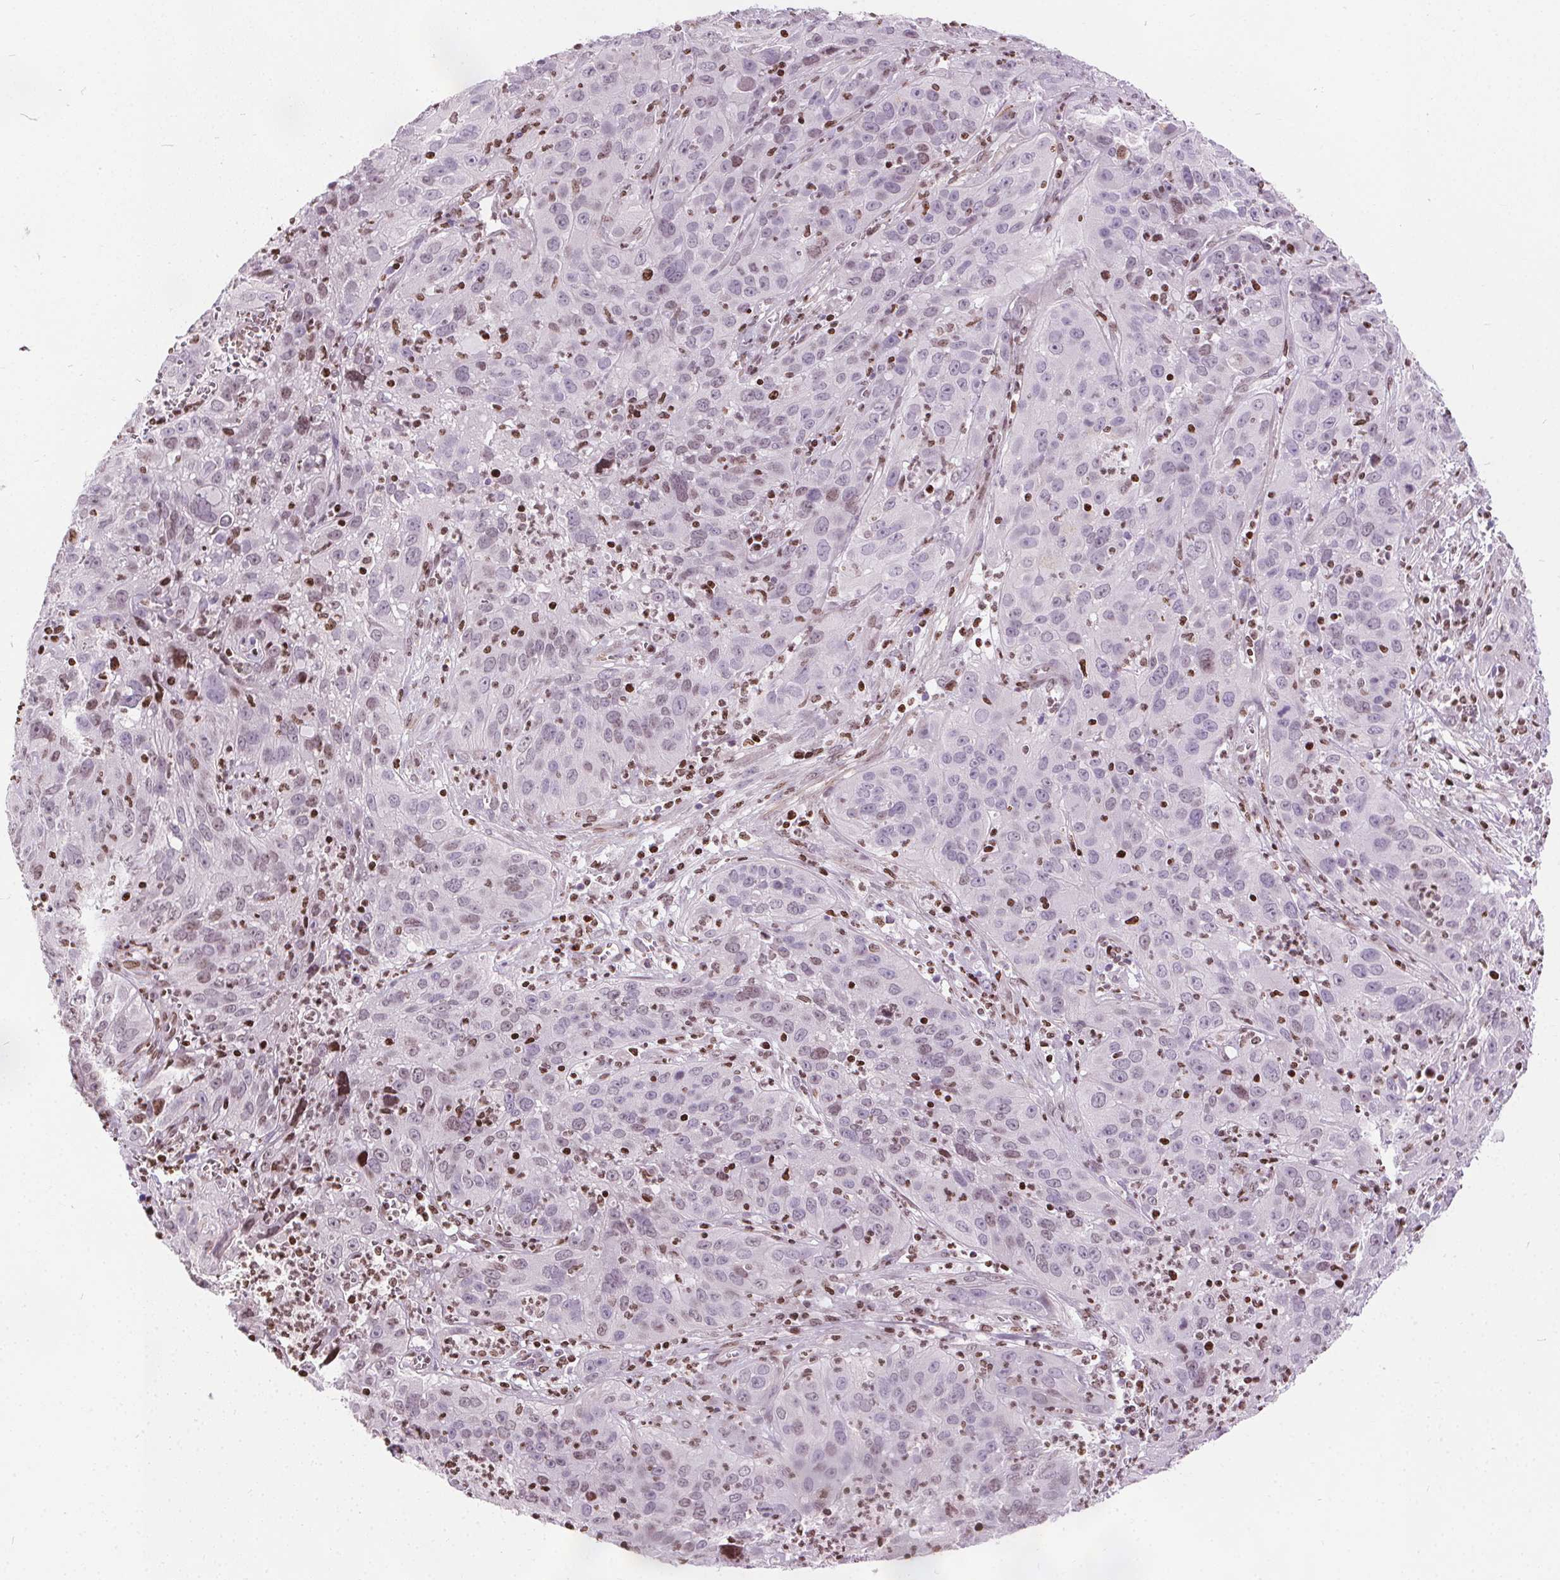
{"staining": {"intensity": "negative", "quantity": "none", "location": "none"}, "tissue": "cervical cancer", "cell_type": "Tumor cells", "image_type": "cancer", "snomed": [{"axis": "morphology", "description": "Squamous cell carcinoma, NOS"}, {"axis": "topography", "description": "Cervix"}], "caption": "This image is of squamous cell carcinoma (cervical) stained with immunohistochemistry to label a protein in brown with the nuclei are counter-stained blue. There is no positivity in tumor cells.", "gene": "ISLR2", "patient": {"sex": "female", "age": 32}}